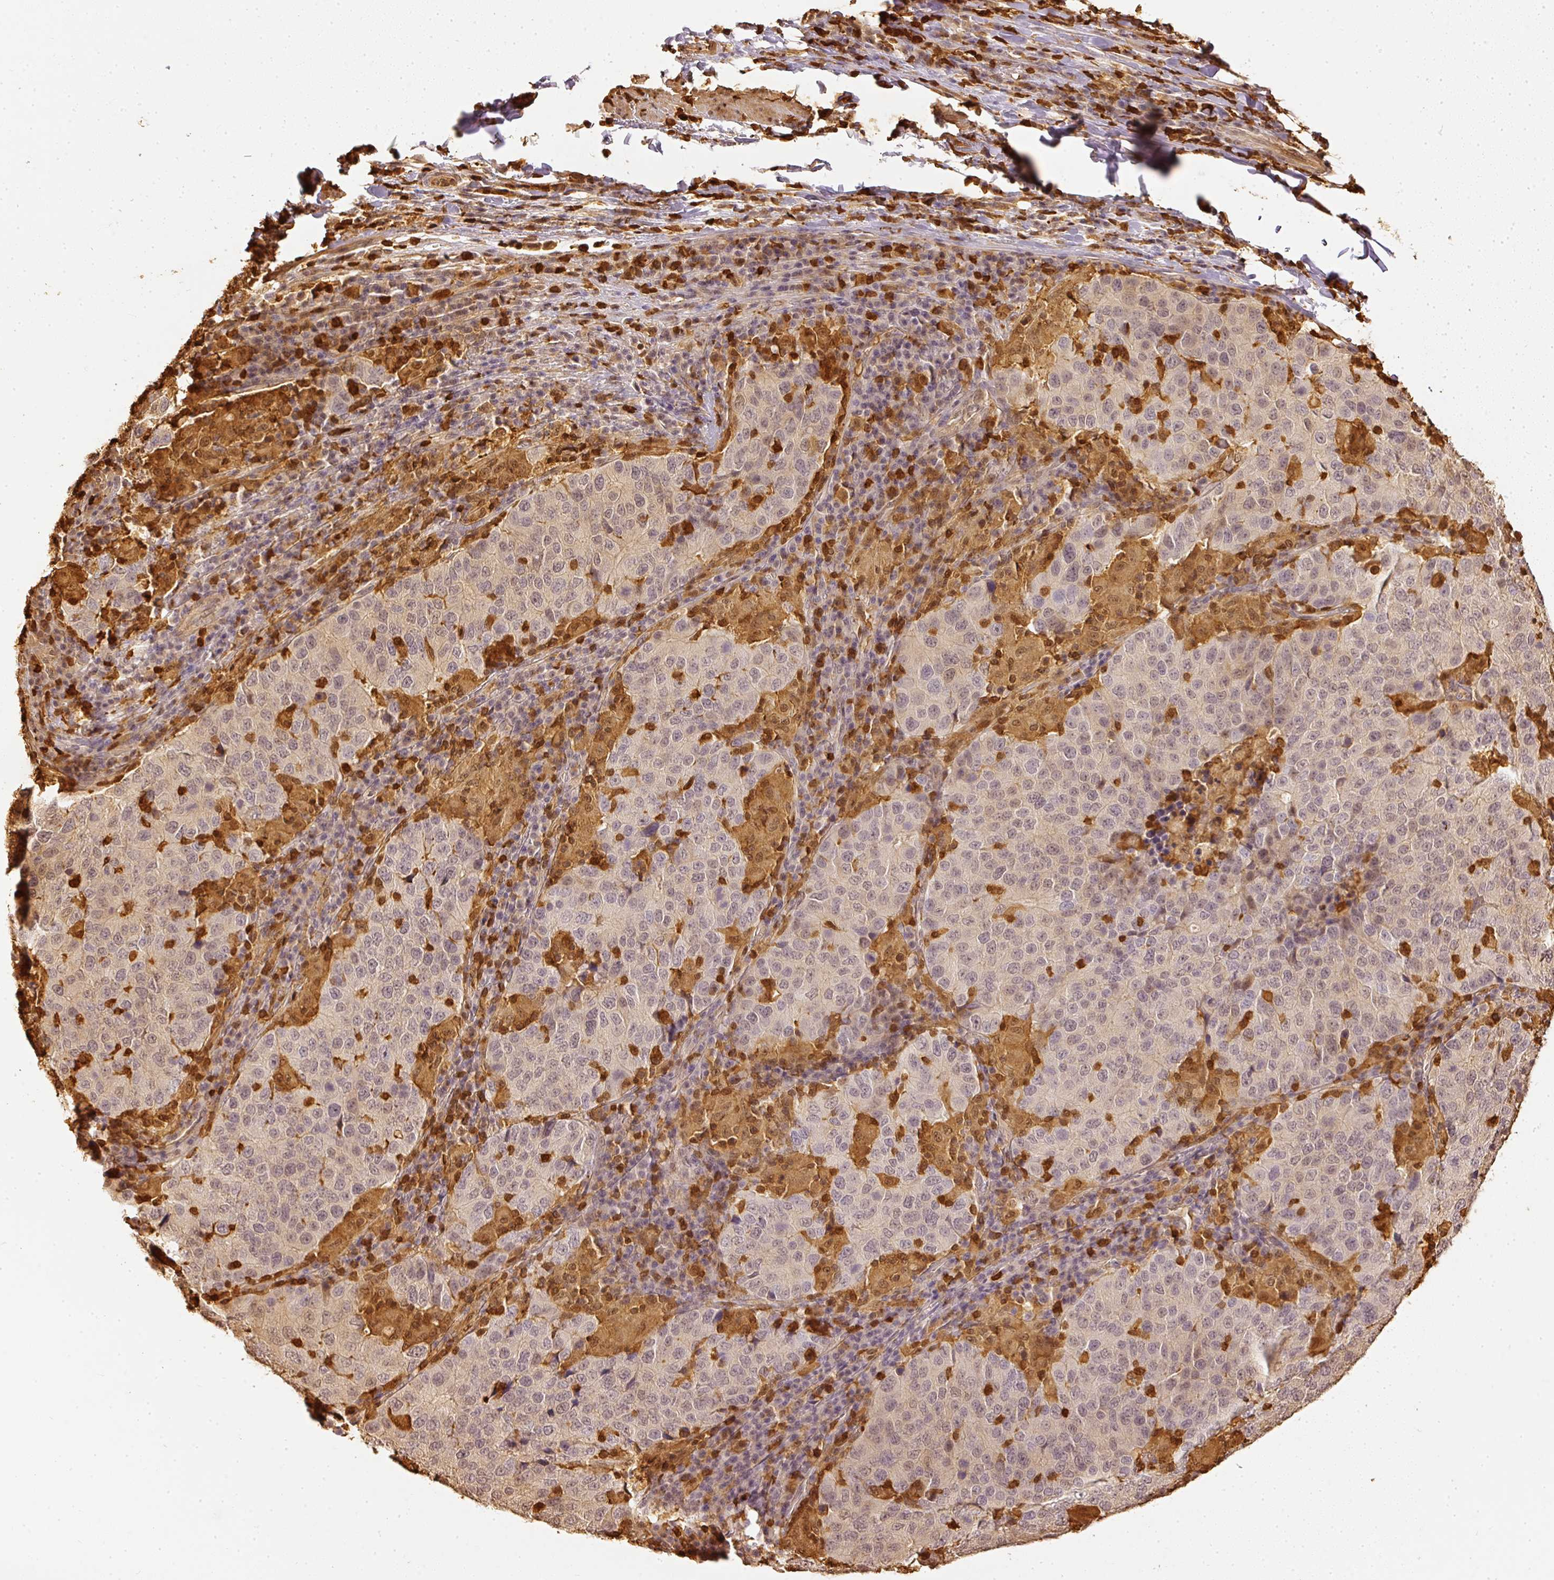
{"staining": {"intensity": "weak", "quantity": "25%-75%", "location": "nuclear"}, "tissue": "stomach cancer", "cell_type": "Tumor cells", "image_type": "cancer", "snomed": [{"axis": "morphology", "description": "Adenocarcinoma, NOS"}, {"axis": "topography", "description": "Stomach"}], "caption": "Tumor cells show low levels of weak nuclear staining in approximately 25%-75% of cells in human stomach adenocarcinoma.", "gene": "PFN1", "patient": {"sex": "male", "age": 71}}